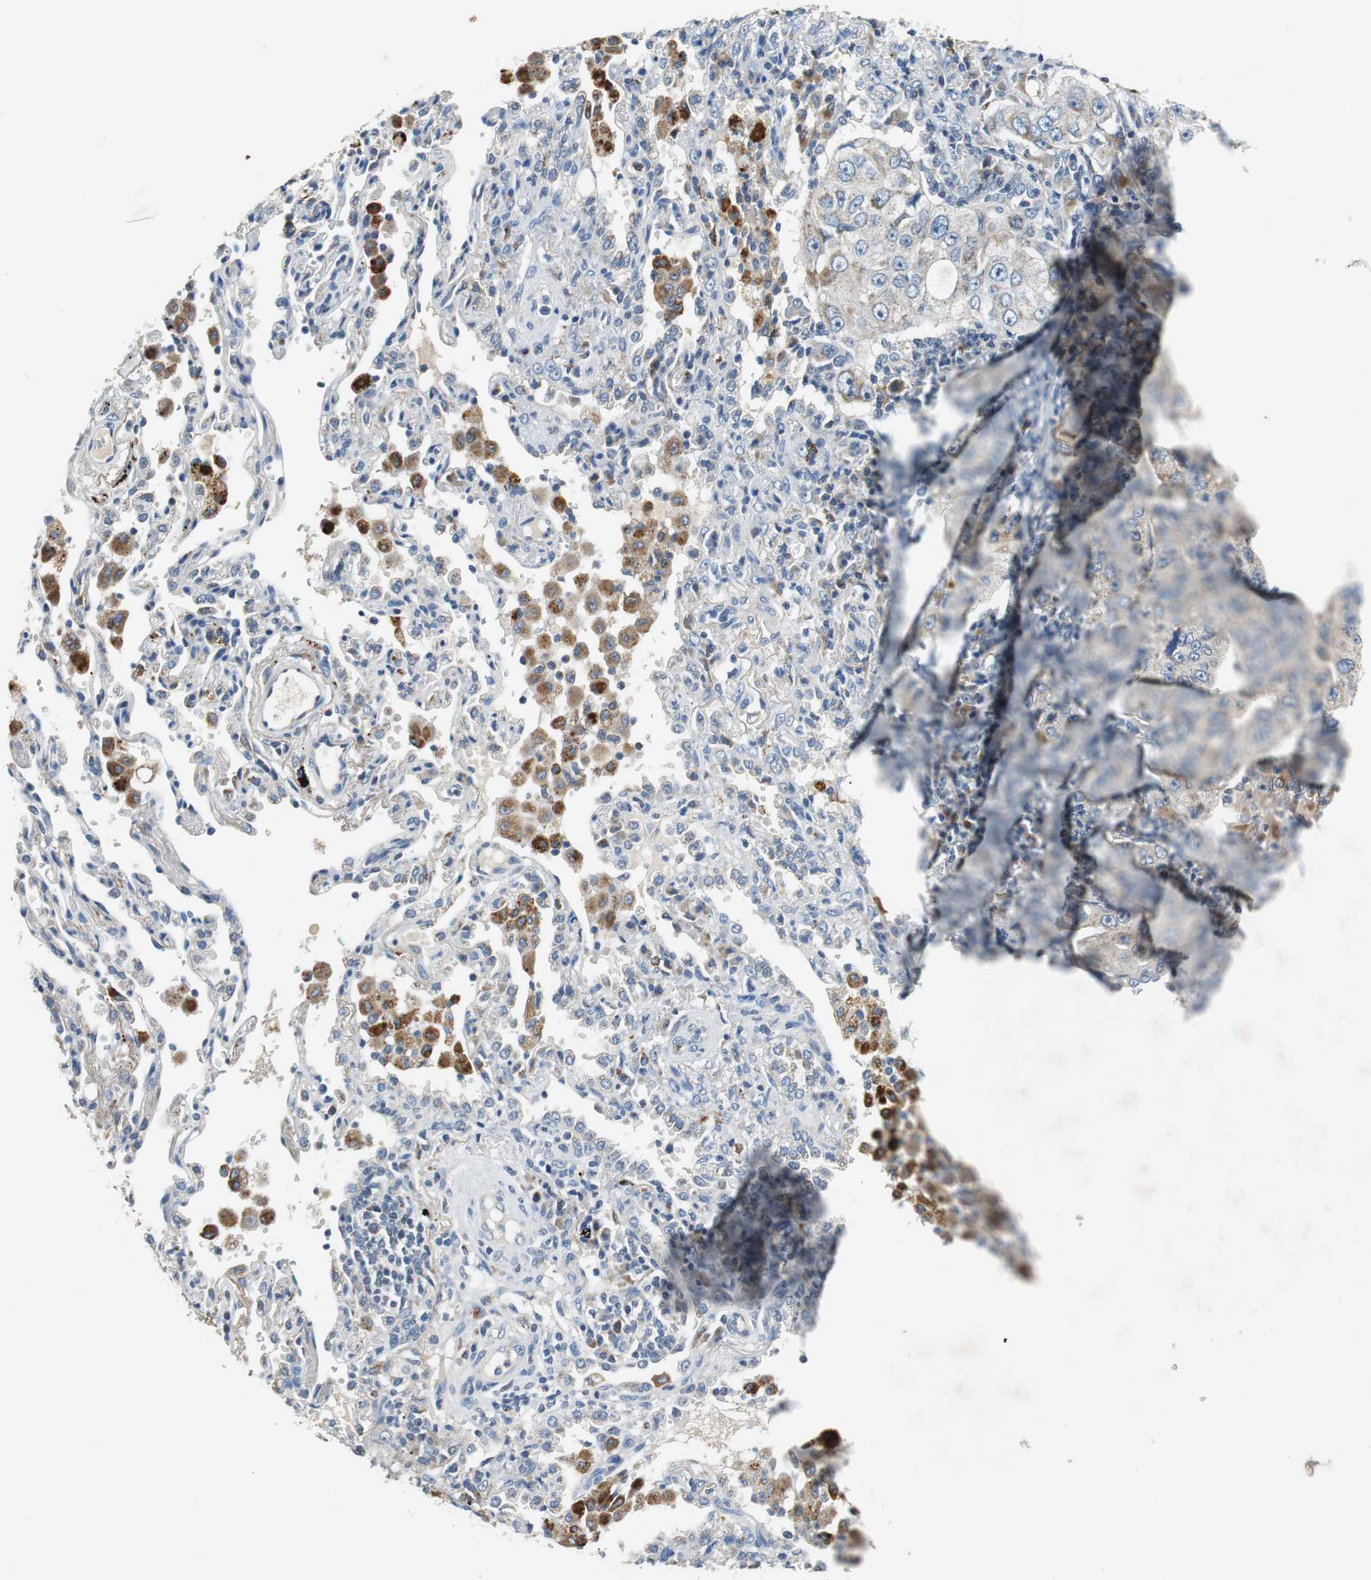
{"staining": {"intensity": "weak", "quantity": "25%-75%", "location": "cytoplasmic/membranous"}, "tissue": "lung cancer", "cell_type": "Tumor cells", "image_type": "cancer", "snomed": [{"axis": "morphology", "description": "Adenocarcinoma, NOS"}, {"axis": "topography", "description": "Lung"}], "caption": "Brown immunohistochemical staining in human lung adenocarcinoma shows weak cytoplasmic/membranous positivity in about 25%-75% of tumor cells.", "gene": "NLGN1", "patient": {"sex": "male", "age": 84}}